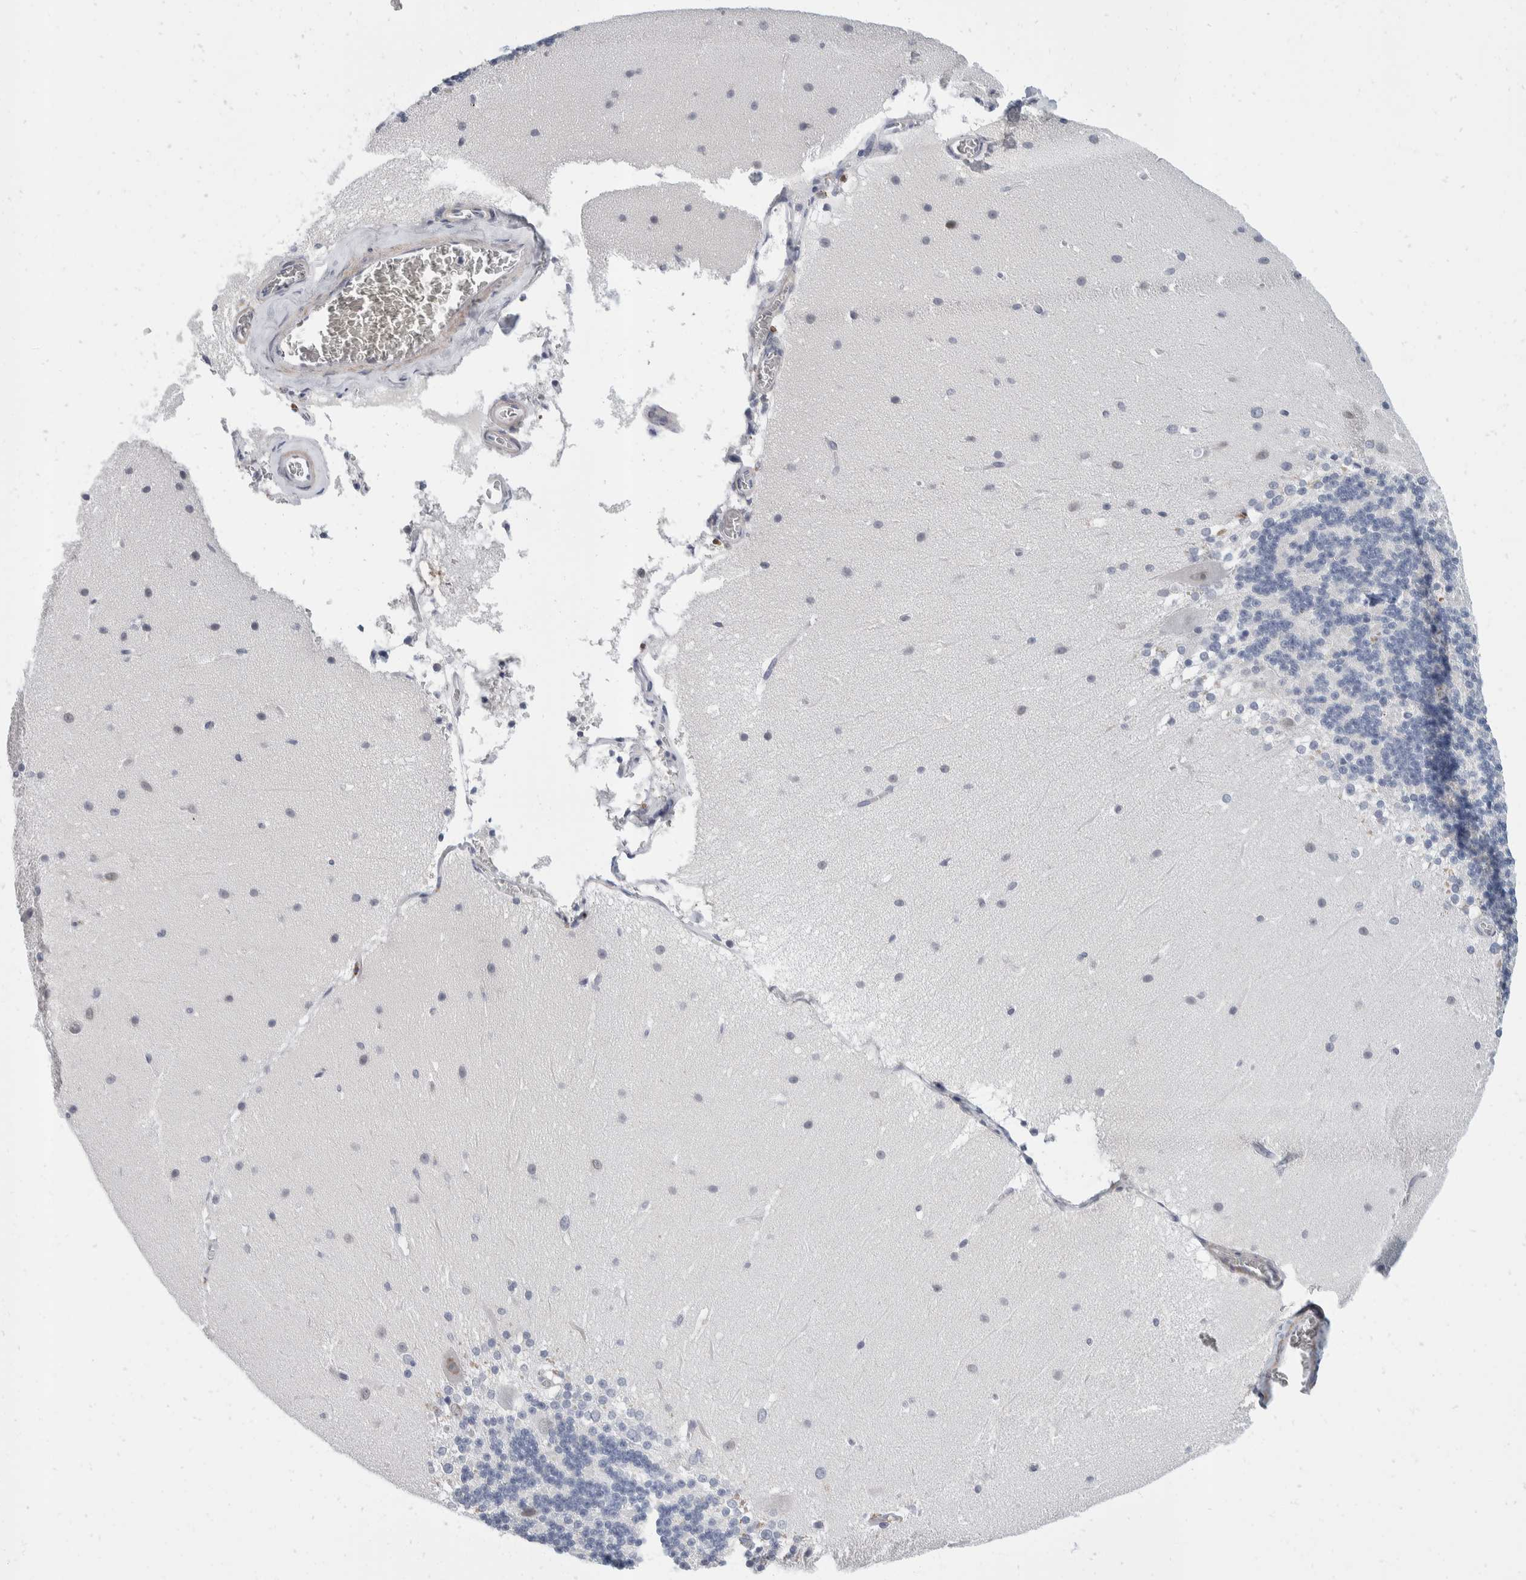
{"staining": {"intensity": "negative", "quantity": "none", "location": "none"}, "tissue": "cerebellum", "cell_type": "Cells in granular layer", "image_type": "normal", "snomed": [{"axis": "morphology", "description": "Normal tissue, NOS"}, {"axis": "topography", "description": "Cerebellum"}], "caption": "IHC photomicrograph of benign cerebellum: human cerebellum stained with DAB (3,3'-diaminobenzidine) shows no significant protein positivity in cells in granular layer.", "gene": "CATSPERD", "patient": {"sex": "female", "age": 19}}